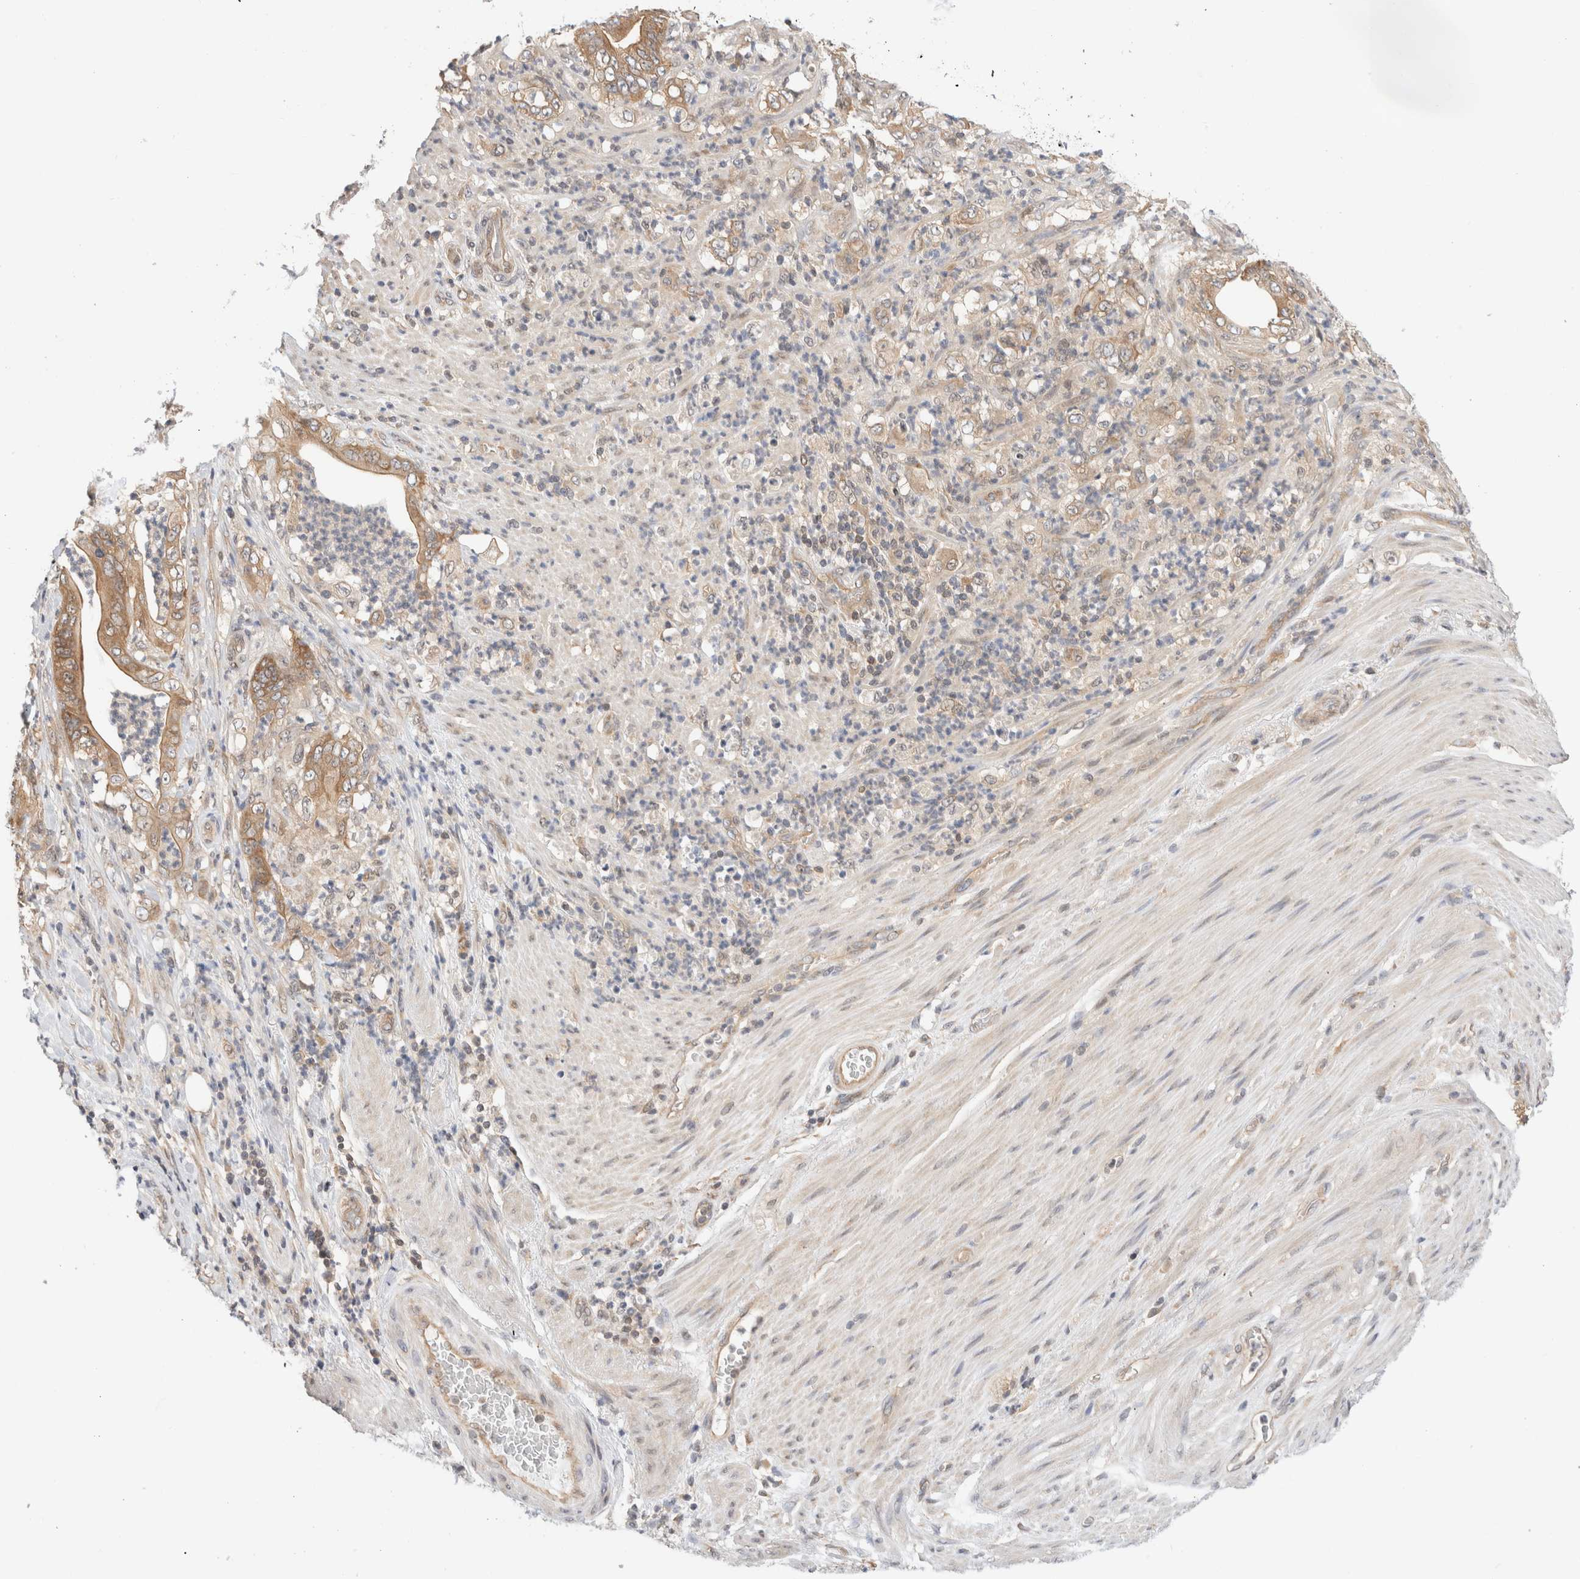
{"staining": {"intensity": "moderate", "quantity": ">75%", "location": "cytoplasmic/membranous"}, "tissue": "stomach cancer", "cell_type": "Tumor cells", "image_type": "cancer", "snomed": [{"axis": "morphology", "description": "Adenocarcinoma, NOS"}, {"axis": "topography", "description": "Stomach"}], "caption": "Immunohistochemical staining of human adenocarcinoma (stomach) exhibits moderate cytoplasmic/membranous protein expression in approximately >75% of tumor cells.", "gene": "C17orf97", "patient": {"sex": "female", "age": 73}}